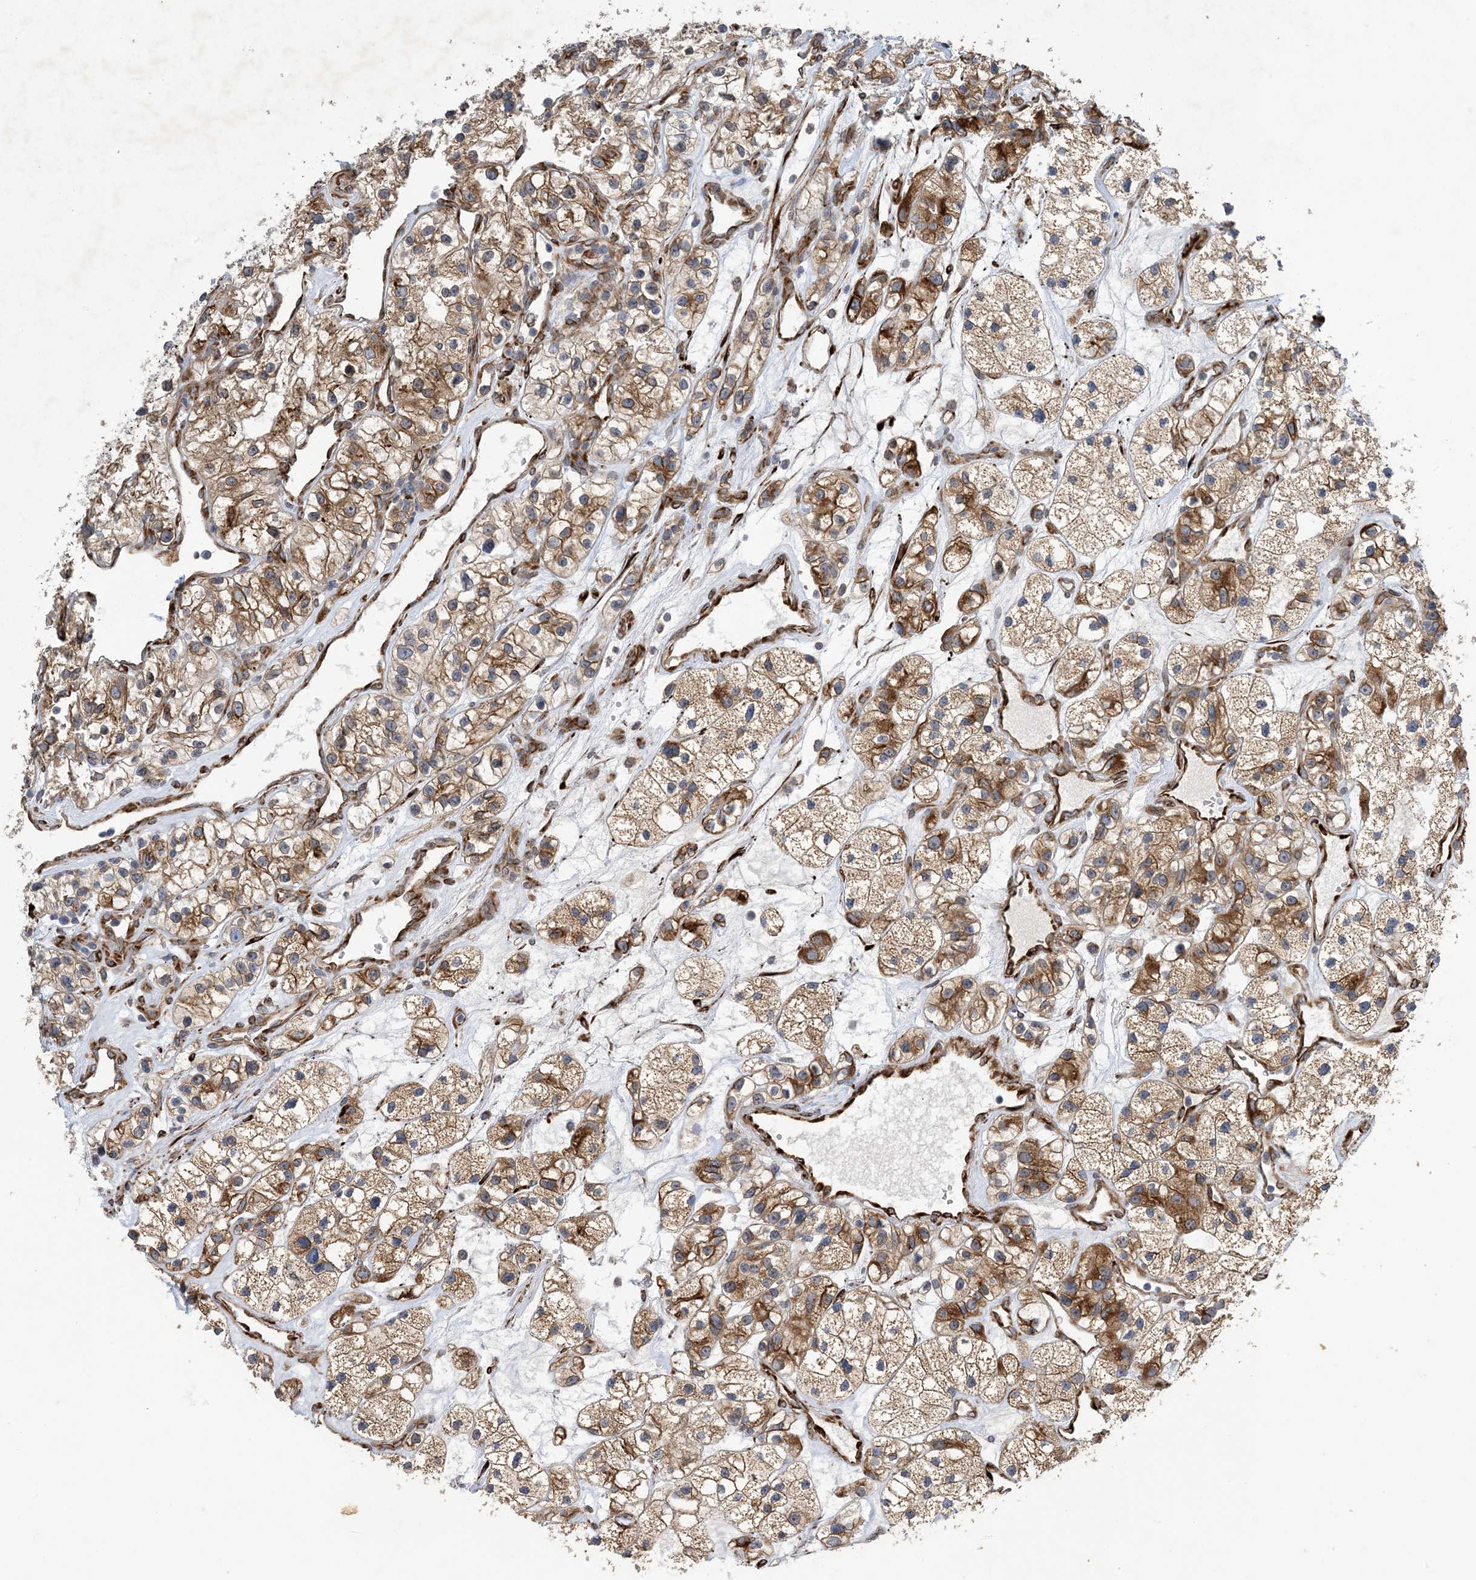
{"staining": {"intensity": "moderate", "quantity": ">75%", "location": "cytoplasmic/membranous"}, "tissue": "renal cancer", "cell_type": "Tumor cells", "image_type": "cancer", "snomed": [{"axis": "morphology", "description": "Adenocarcinoma, NOS"}, {"axis": "topography", "description": "Kidney"}], "caption": "Immunohistochemical staining of human adenocarcinoma (renal) exhibits moderate cytoplasmic/membranous protein expression in about >75% of tumor cells.", "gene": "ZBTB45", "patient": {"sex": "female", "age": 57}}